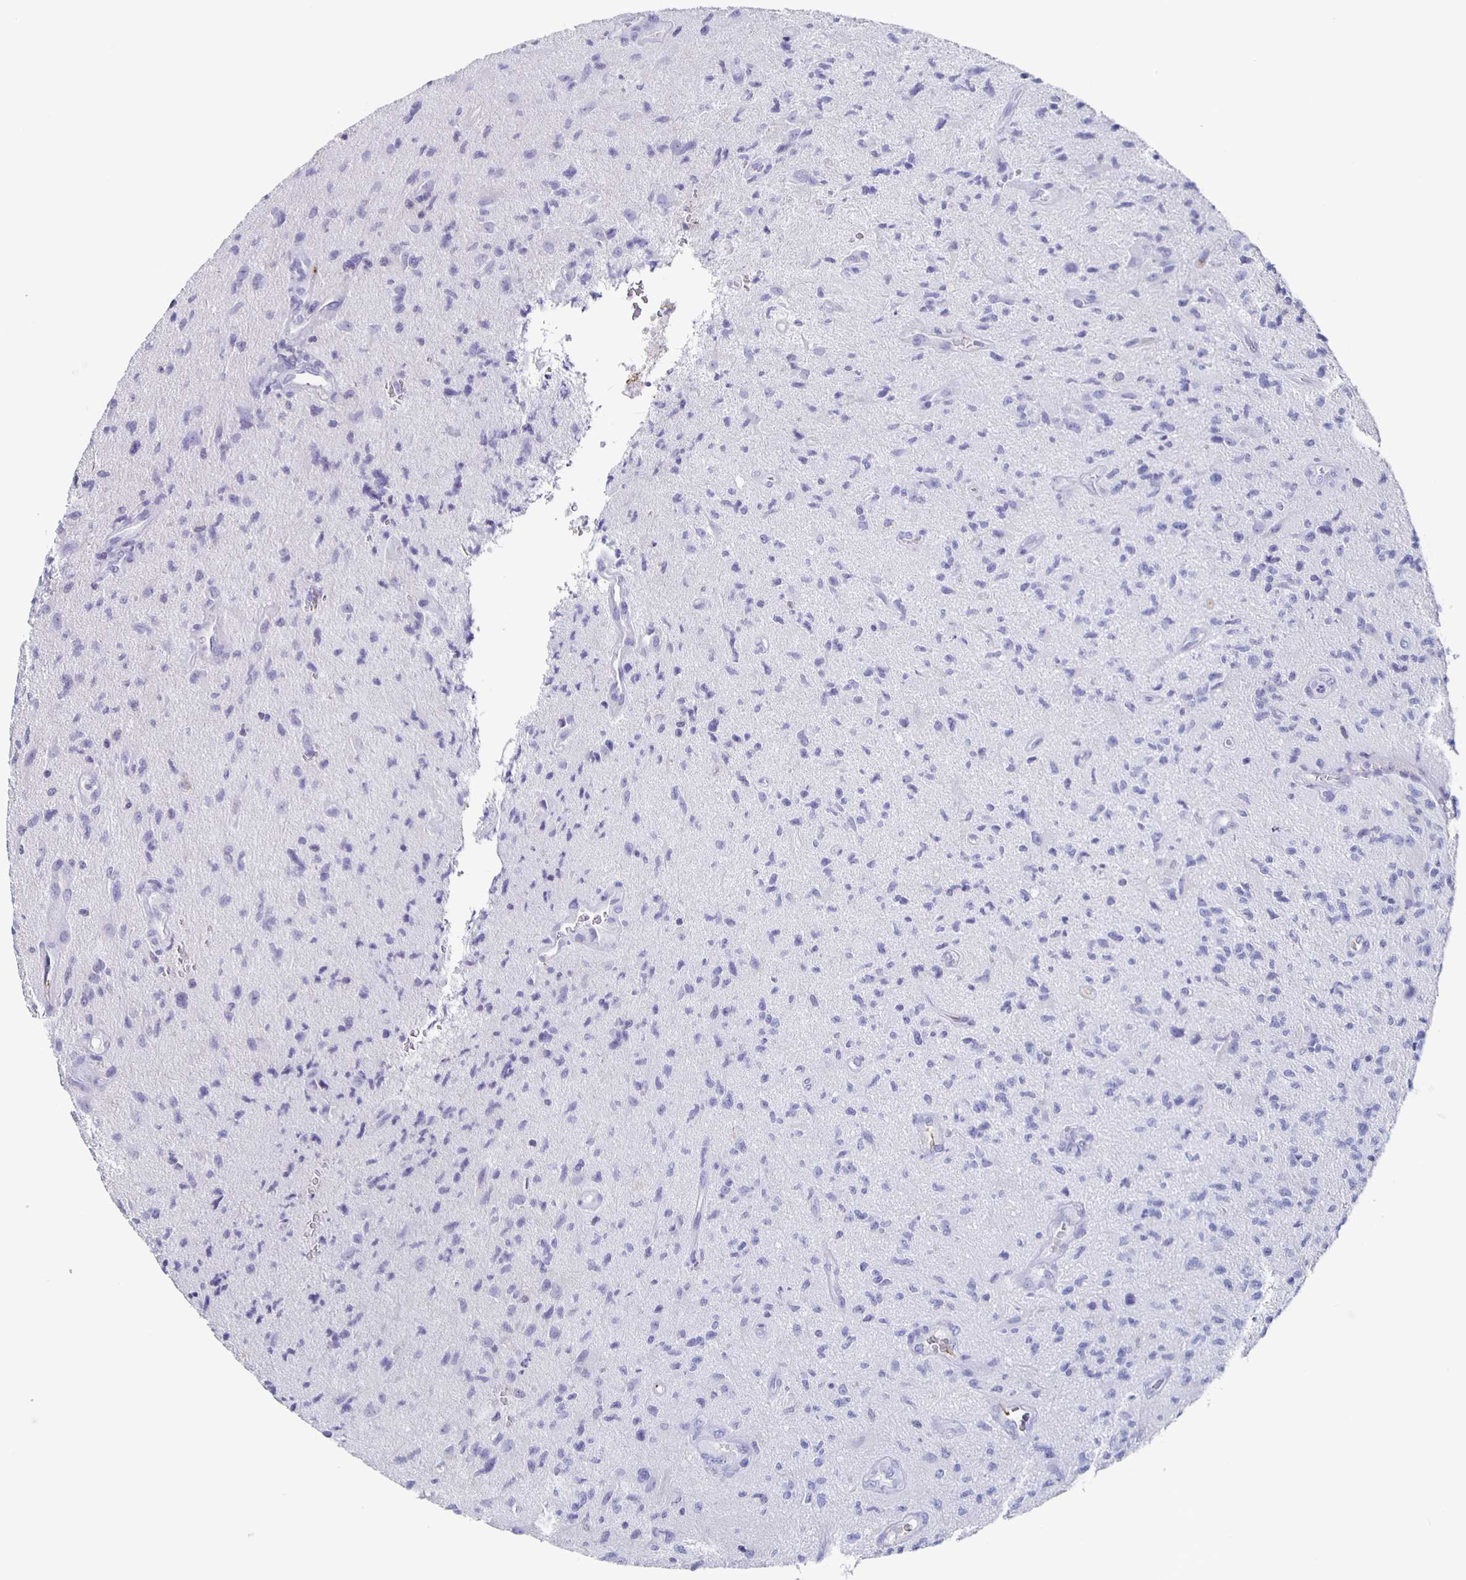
{"staining": {"intensity": "negative", "quantity": "none", "location": "none"}, "tissue": "glioma", "cell_type": "Tumor cells", "image_type": "cancer", "snomed": [{"axis": "morphology", "description": "Glioma, malignant, High grade"}, {"axis": "topography", "description": "Brain"}], "caption": "Immunohistochemical staining of malignant high-grade glioma displays no significant staining in tumor cells.", "gene": "FGA", "patient": {"sex": "male", "age": 67}}